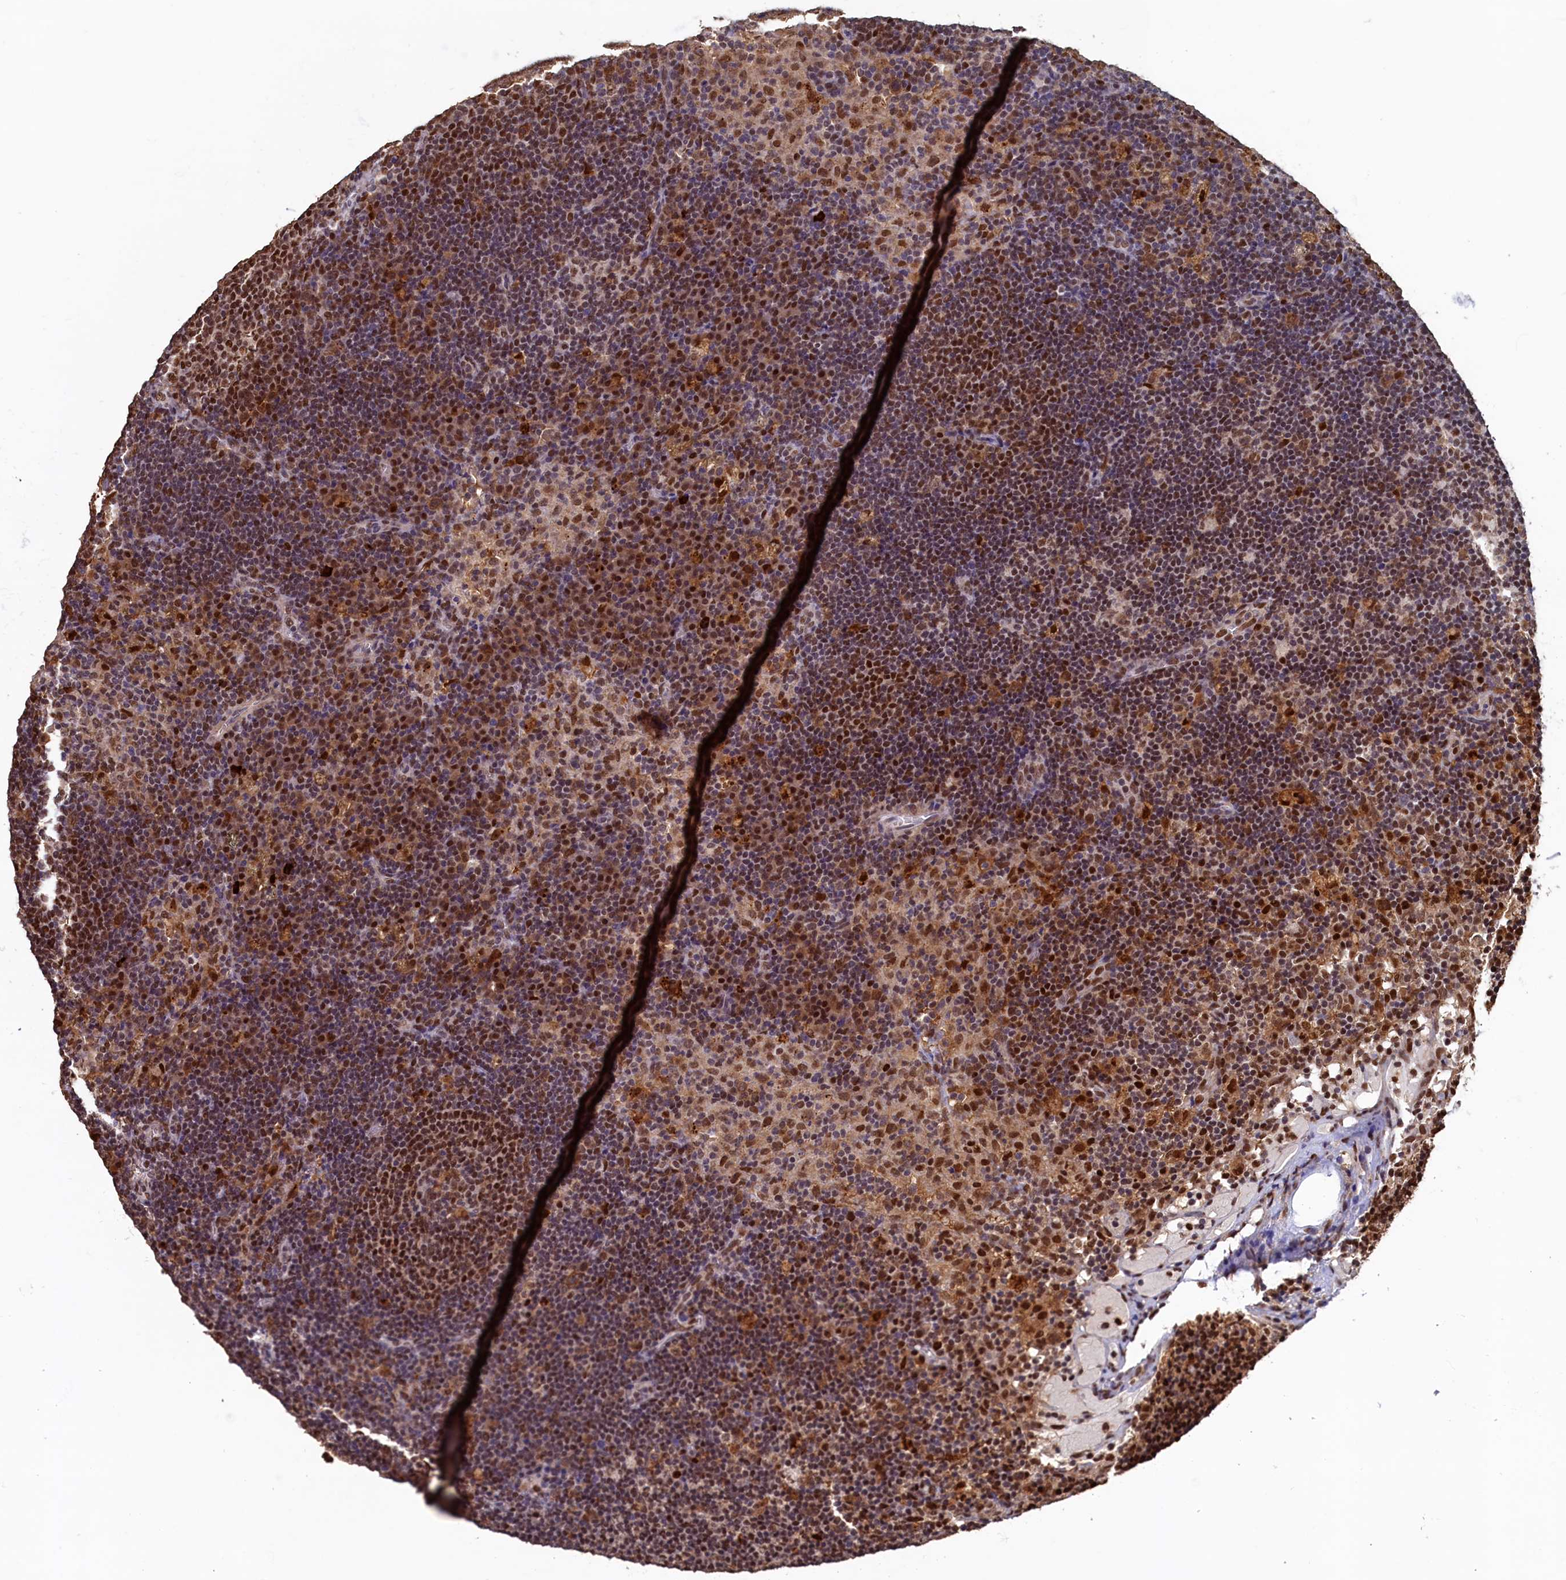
{"staining": {"intensity": "moderate", "quantity": "25%-75%", "location": "nuclear"}, "tissue": "lymph node", "cell_type": "Germinal center cells", "image_type": "normal", "snomed": [{"axis": "morphology", "description": "Normal tissue, NOS"}, {"axis": "topography", "description": "Lymph node"}], "caption": "Immunohistochemistry (IHC) histopathology image of normal human lymph node stained for a protein (brown), which reveals medium levels of moderate nuclear expression in approximately 25%-75% of germinal center cells.", "gene": "AHCY", "patient": {"sex": "female", "age": 70}}